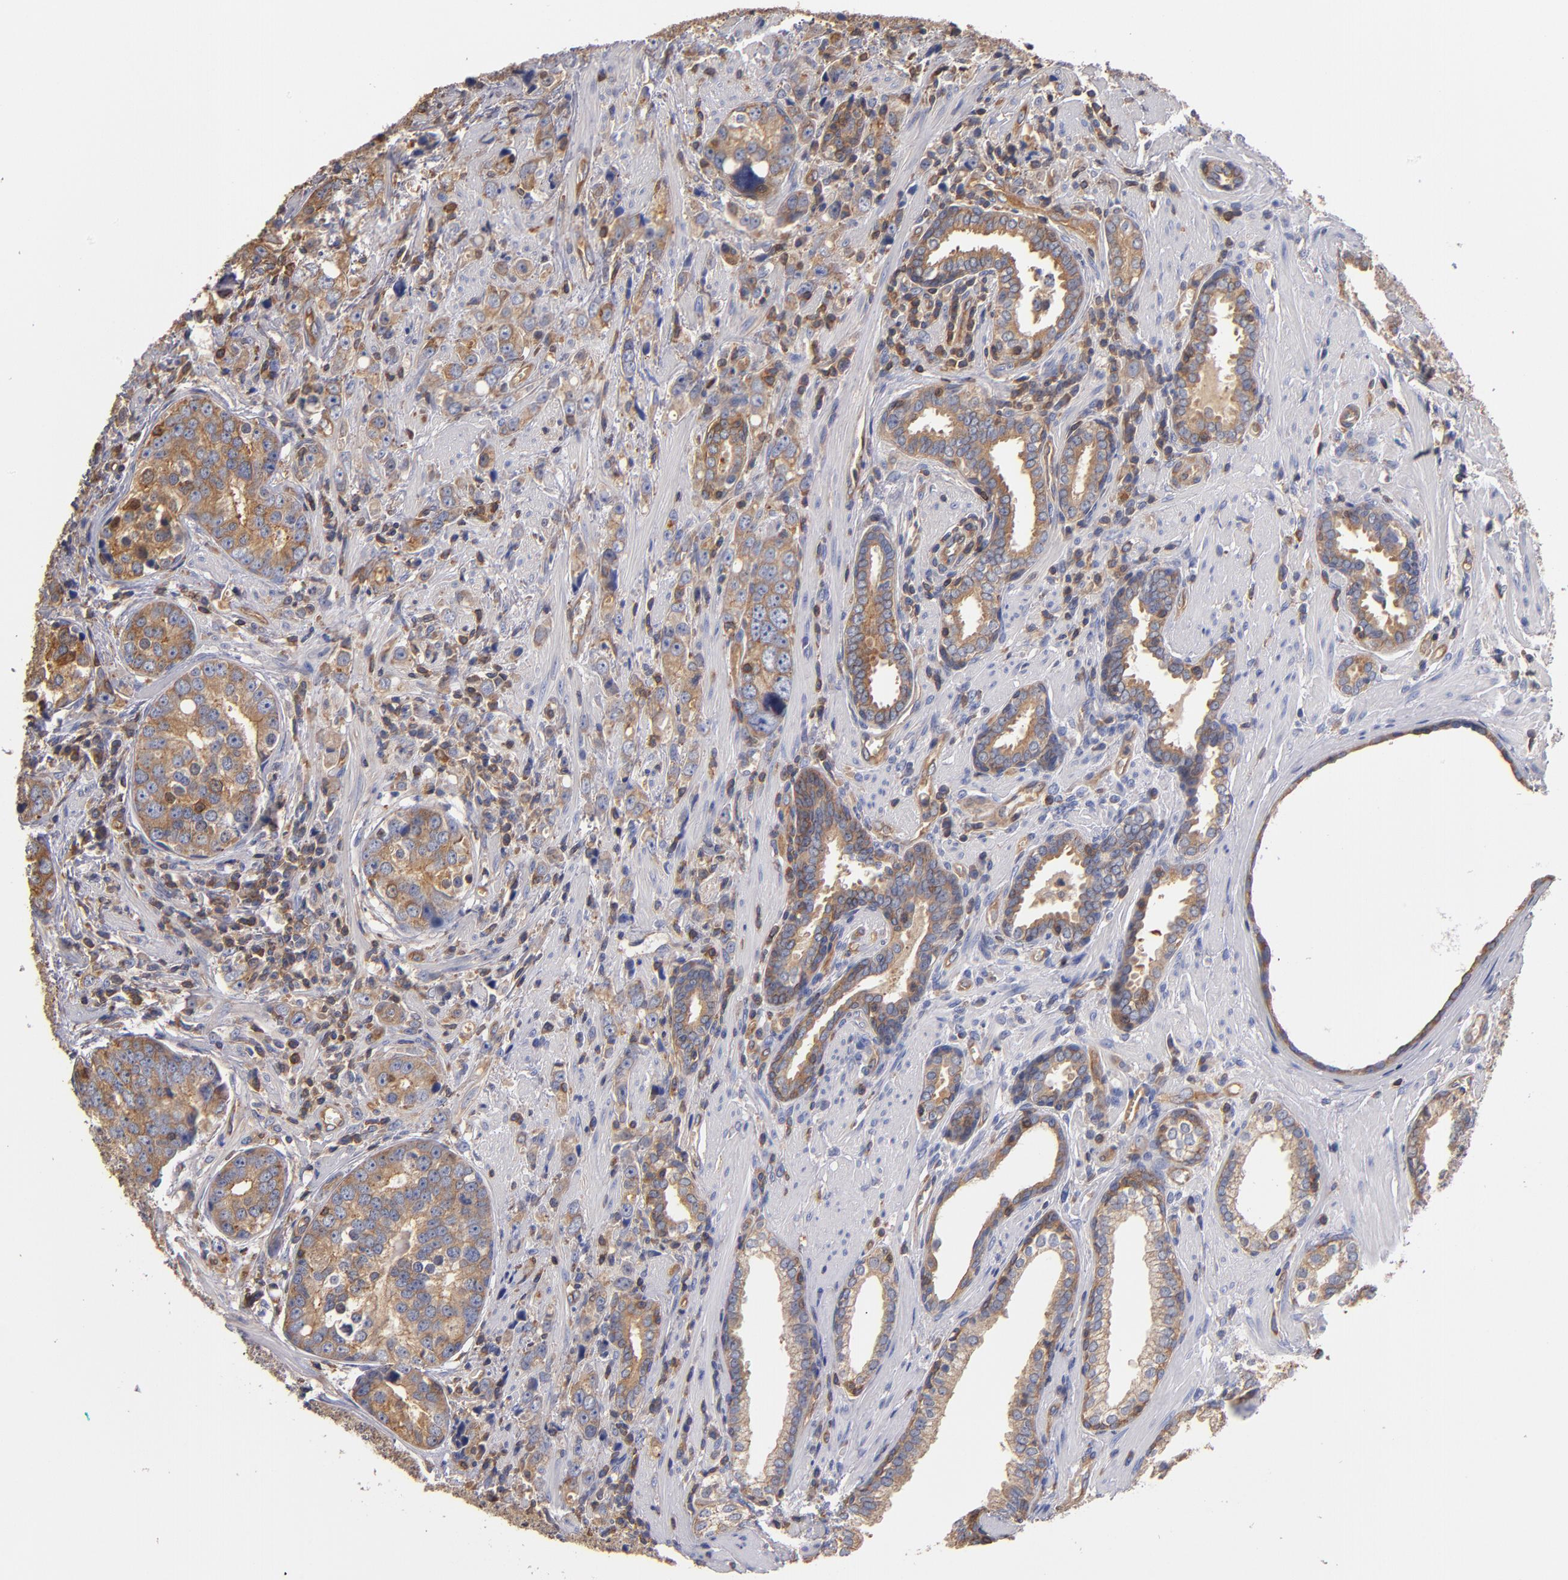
{"staining": {"intensity": "moderate", "quantity": ">75%", "location": "cytoplasmic/membranous"}, "tissue": "prostate cancer", "cell_type": "Tumor cells", "image_type": "cancer", "snomed": [{"axis": "morphology", "description": "Adenocarcinoma, High grade"}, {"axis": "topography", "description": "Prostate"}], "caption": "Prostate cancer (high-grade adenocarcinoma) stained with DAB (3,3'-diaminobenzidine) immunohistochemistry displays medium levels of moderate cytoplasmic/membranous expression in approximately >75% of tumor cells.", "gene": "ESYT2", "patient": {"sex": "male", "age": 71}}